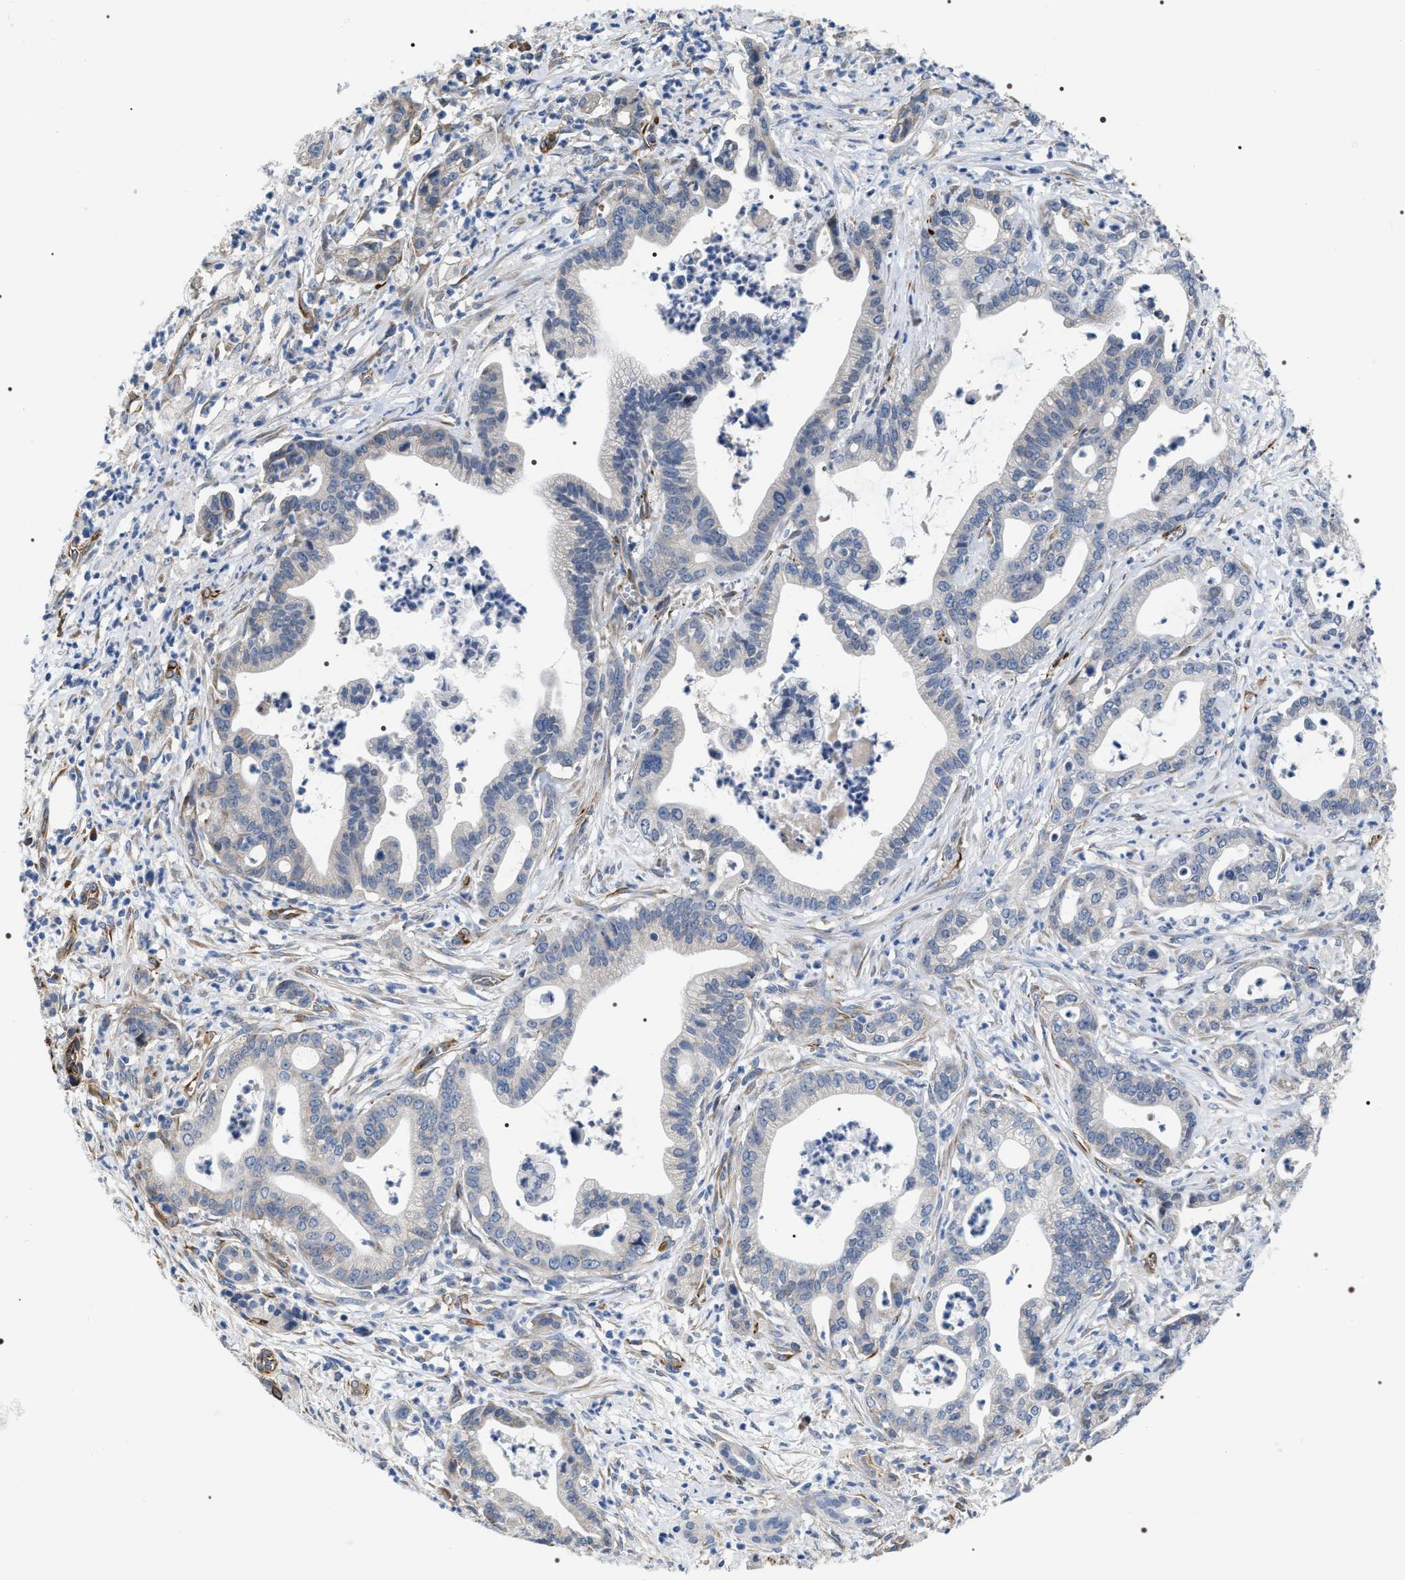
{"staining": {"intensity": "negative", "quantity": "none", "location": "none"}, "tissue": "pancreatic cancer", "cell_type": "Tumor cells", "image_type": "cancer", "snomed": [{"axis": "morphology", "description": "Adenocarcinoma, NOS"}, {"axis": "topography", "description": "Pancreas"}], "caption": "Pancreatic cancer (adenocarcinoma) was stained to show a protein in brown. There is no significant expression in tumor cells.", "gene": "PKD1L1", "patient": {"sex": "male", "age": 69}}